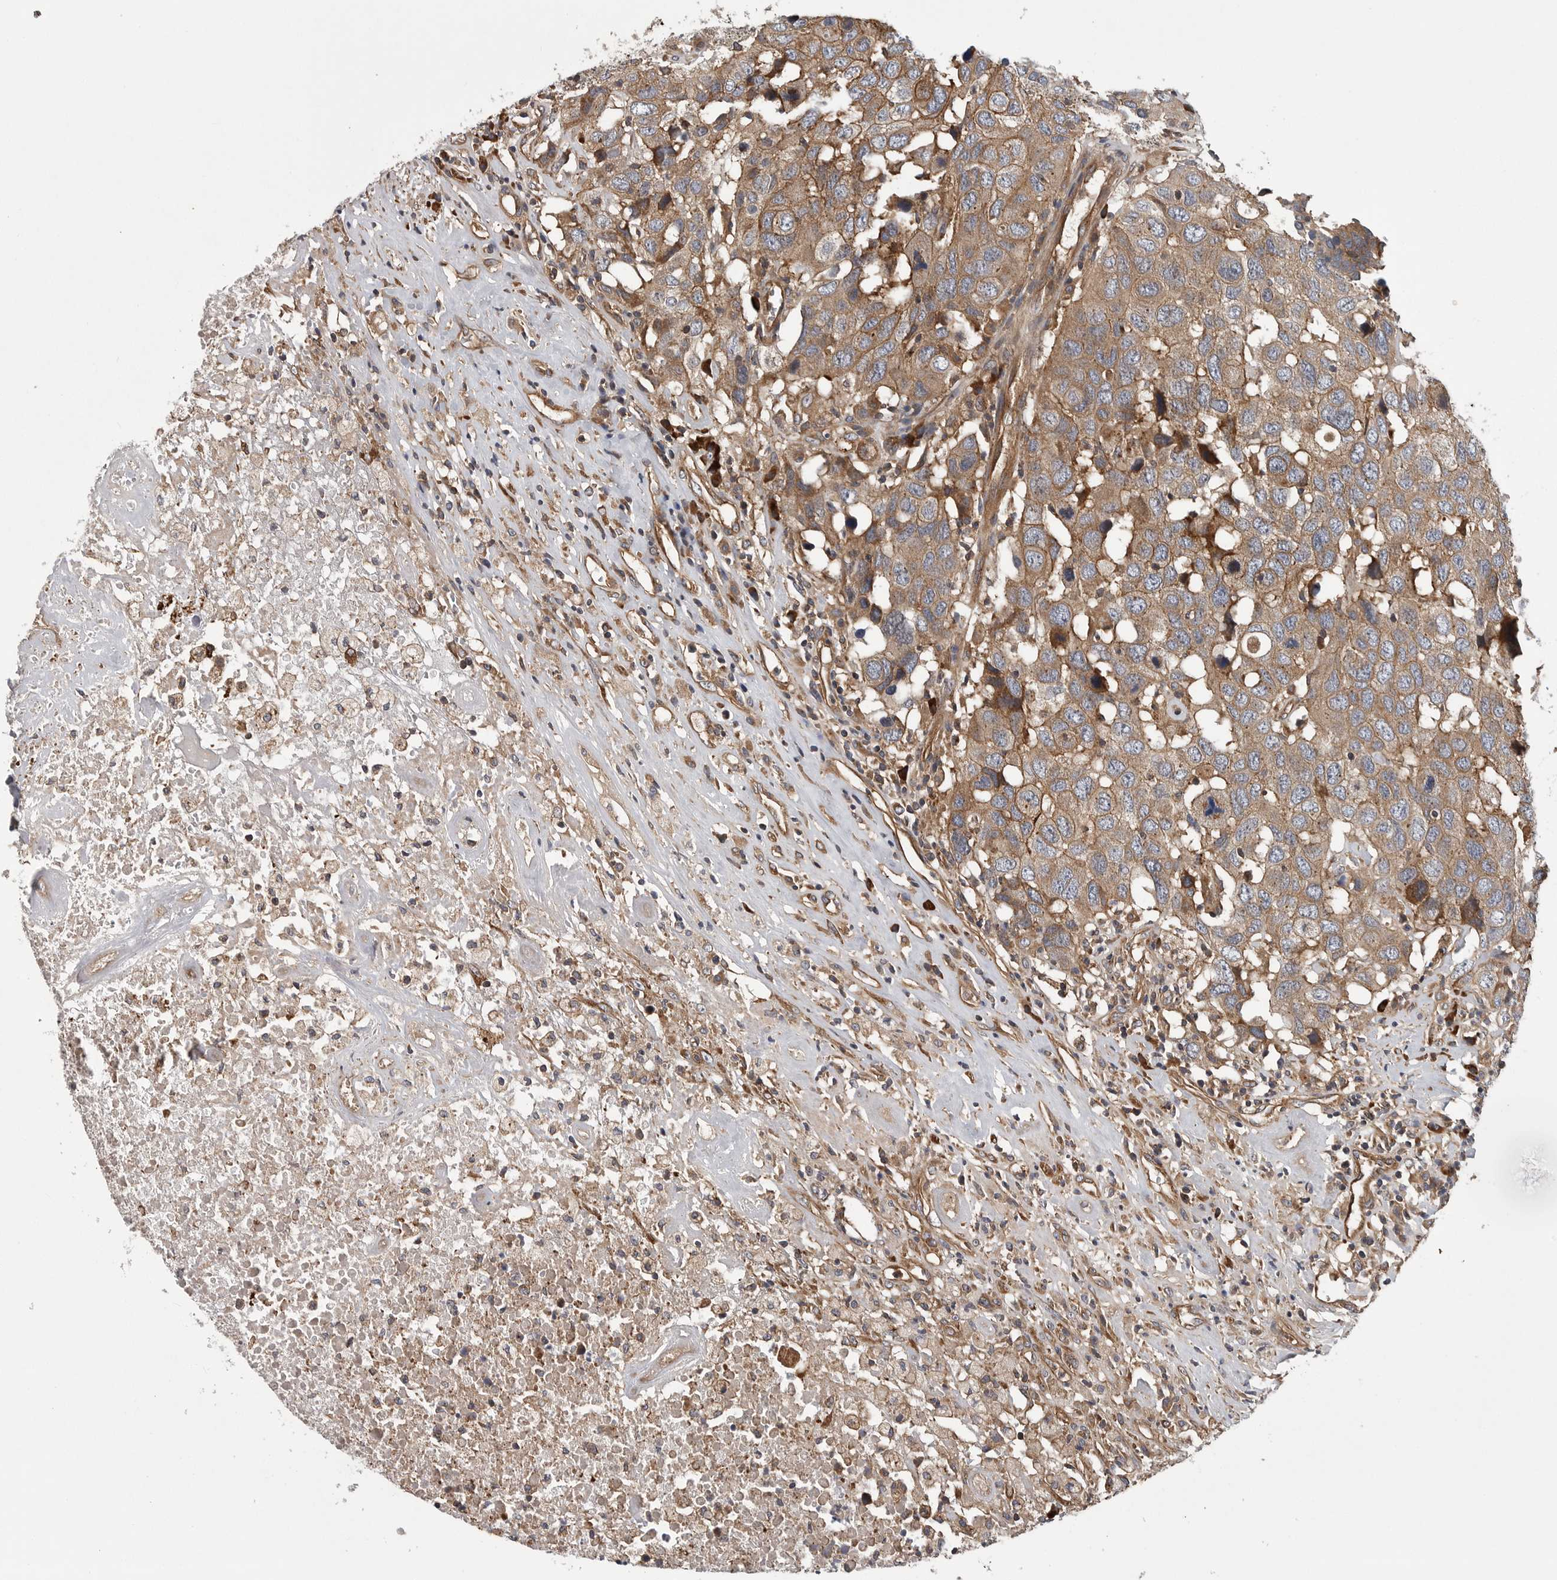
{"staining": {"intensity": "moderate", "quantity": ">75%", "location": "cytoplasmic/membranous"}, "tissue": "head and neck cancer", "cell_type": "Tumor cells", "image_type": "cancer", "snomed": [{"axis": "morphology", "description": "Squamous cell carcinoma, NOS"}, {"axis": "topography", "description": "Head-Neck"}], "caption": "Human head and neck cancer stained with a protein marker reveals moderate staining in tumor cells.", "gene": "OXR1", "patient": {"sex": "male", "age": 66}}